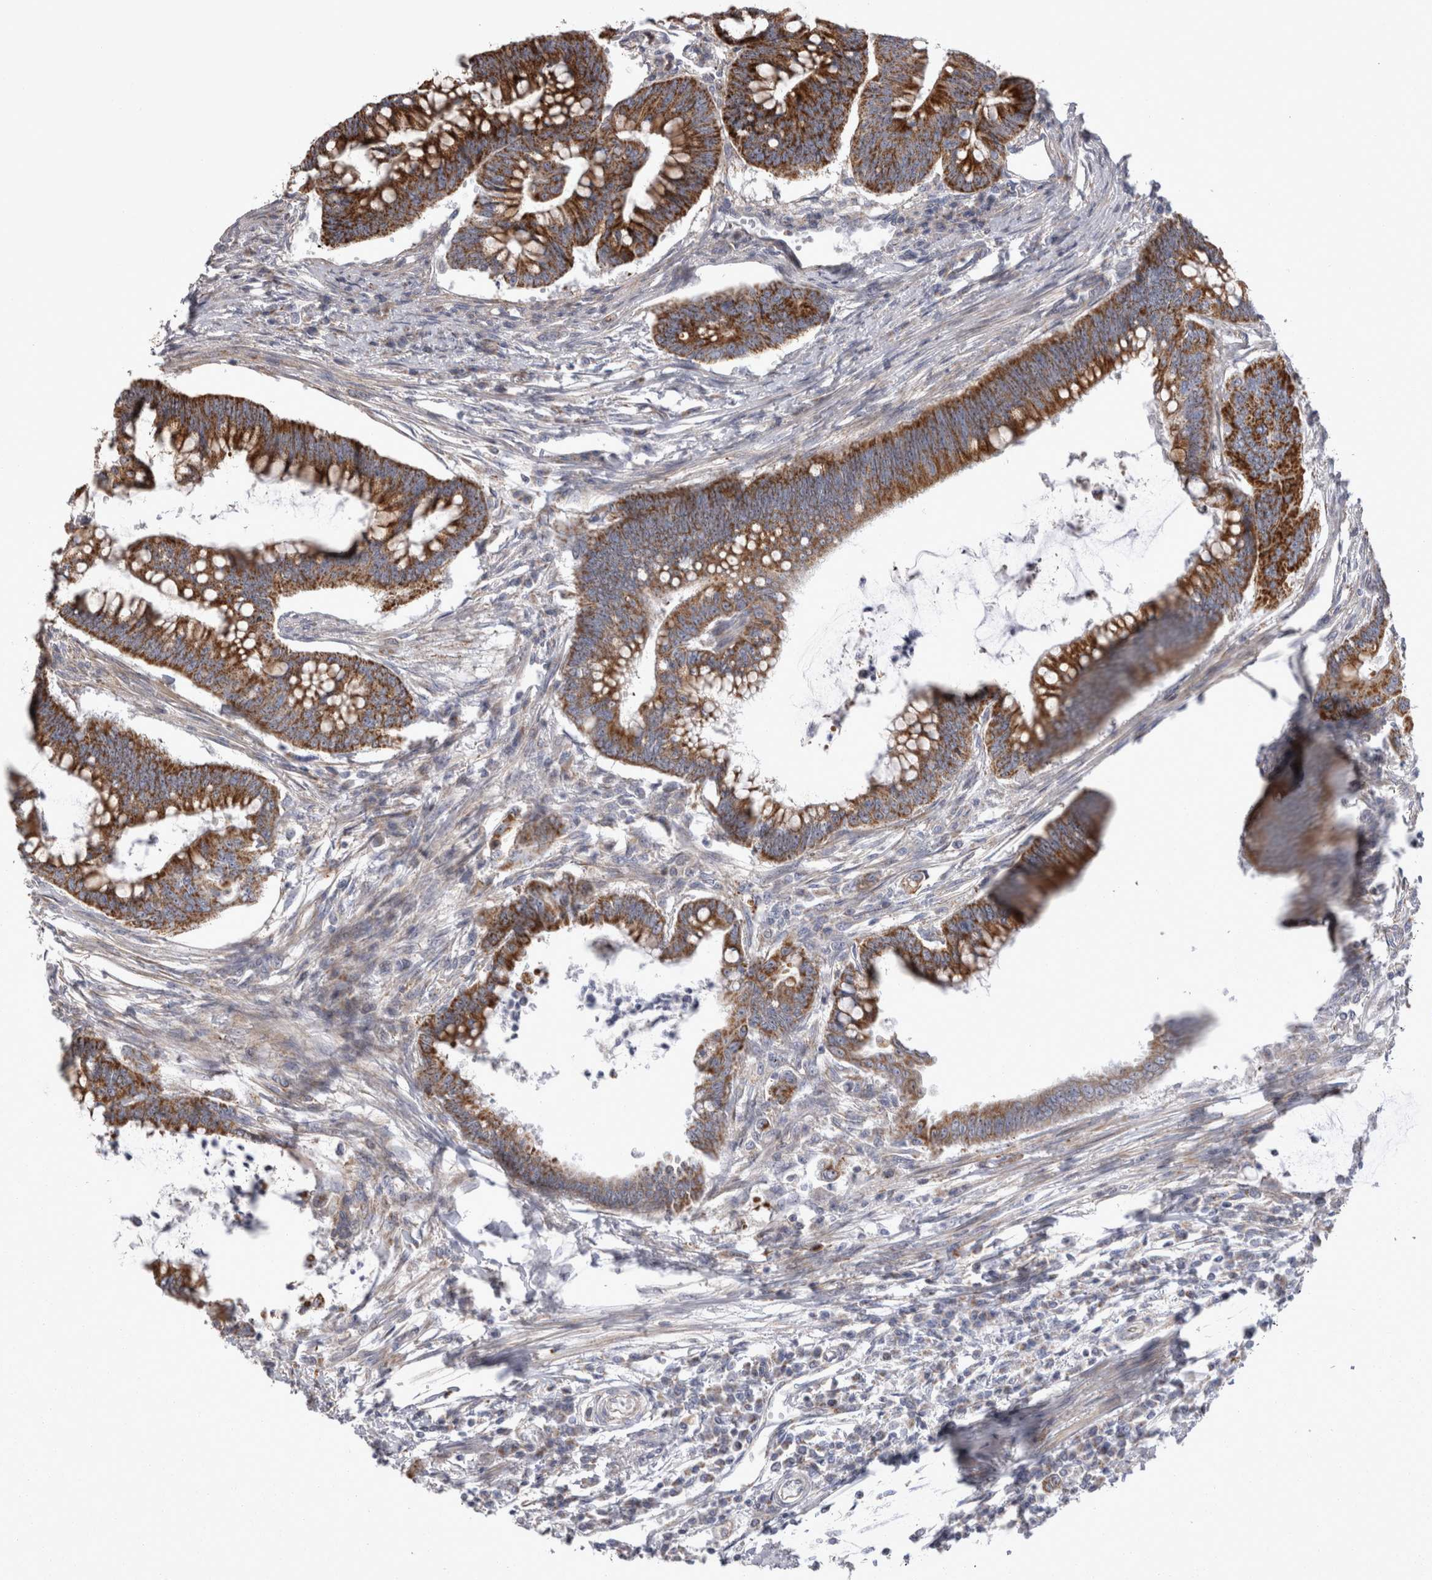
{"staining": {"intensity": "strong", "quantity": ">75%", "location": "cytoplasmic/membranous"}, "tissue": "colorectal cancer", "cell_type": "Tumor cells", "image_type": "cancer", "snomed": [{"axis": "morphology", "description": "Adenoma, NOS"}, {"axis": "morphology", "description": "Adenocarcinoma, NOS"}, {"axis": "topography", "description": "Colon"}], "caption": "A high-resolution micrograph shows immunohistochemistry staining of colorectal cancer, which displays strong cytoplasmic/membranous positivity in approximately >75% of tumor cells. The staining was performed using DAB, with brown indicating positive protein expression. Nuclei are stained blue with hematoxylin.", "gene": "TSPOAP1", "patient": {"sex": "male", "age": 79}}